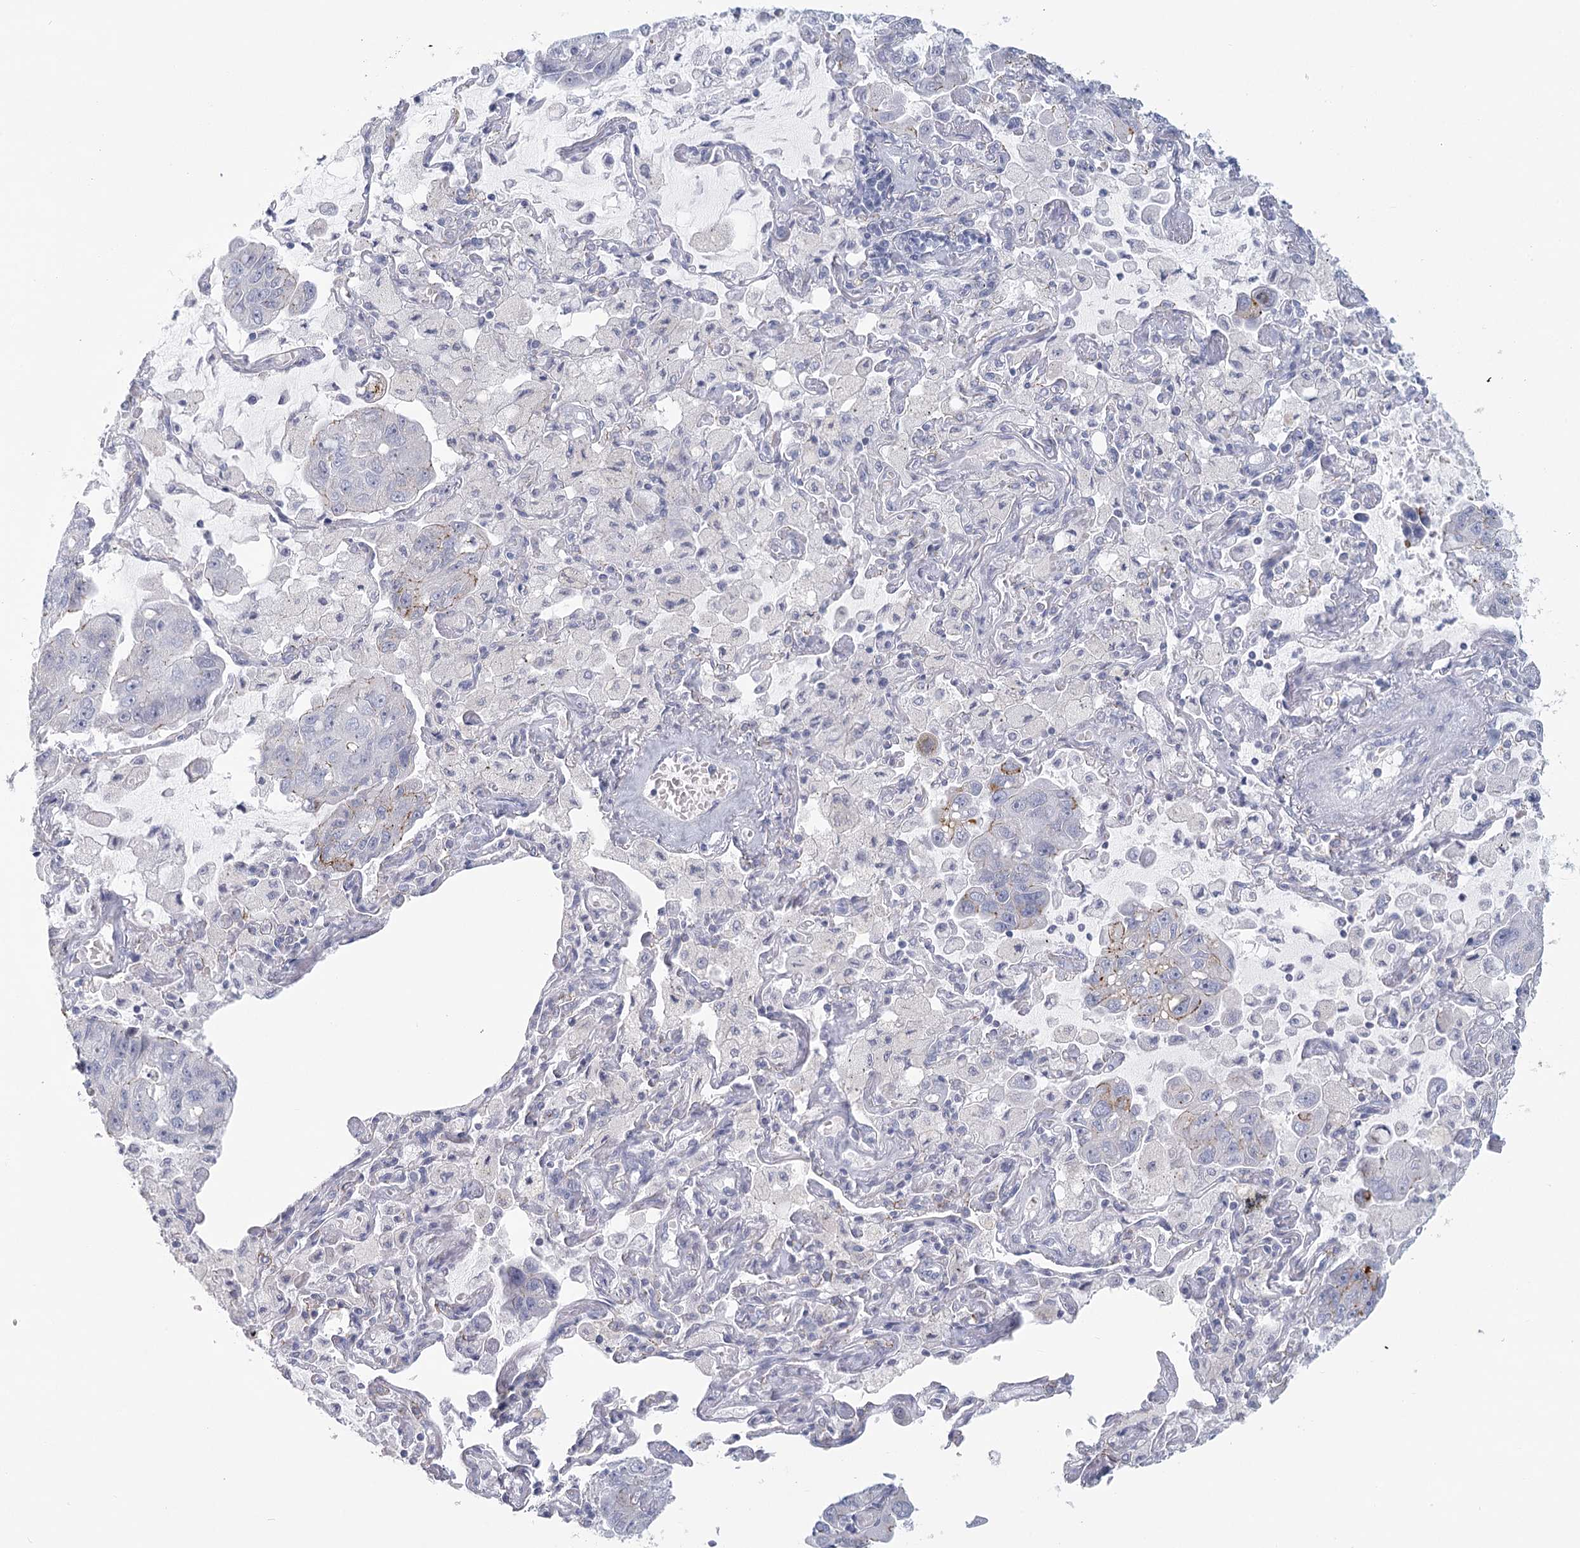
{"staining": {"intensity": "negative", "quantity": "none", "location": "none"}, "tissue": "lung cancer", "cell_type": "Tumor cells", "image_type": "cancer", "snomed": [{"axis": "morphology", "description": "Adenocarcinoma, NOS"}, {"axis": "topography", "description": "Lung"}], "caption": "IHC of human lung cancer shows no positivity in tumor cells.", "gene": "WNT8B", "patient": {"sex": "male", "age": 64}}